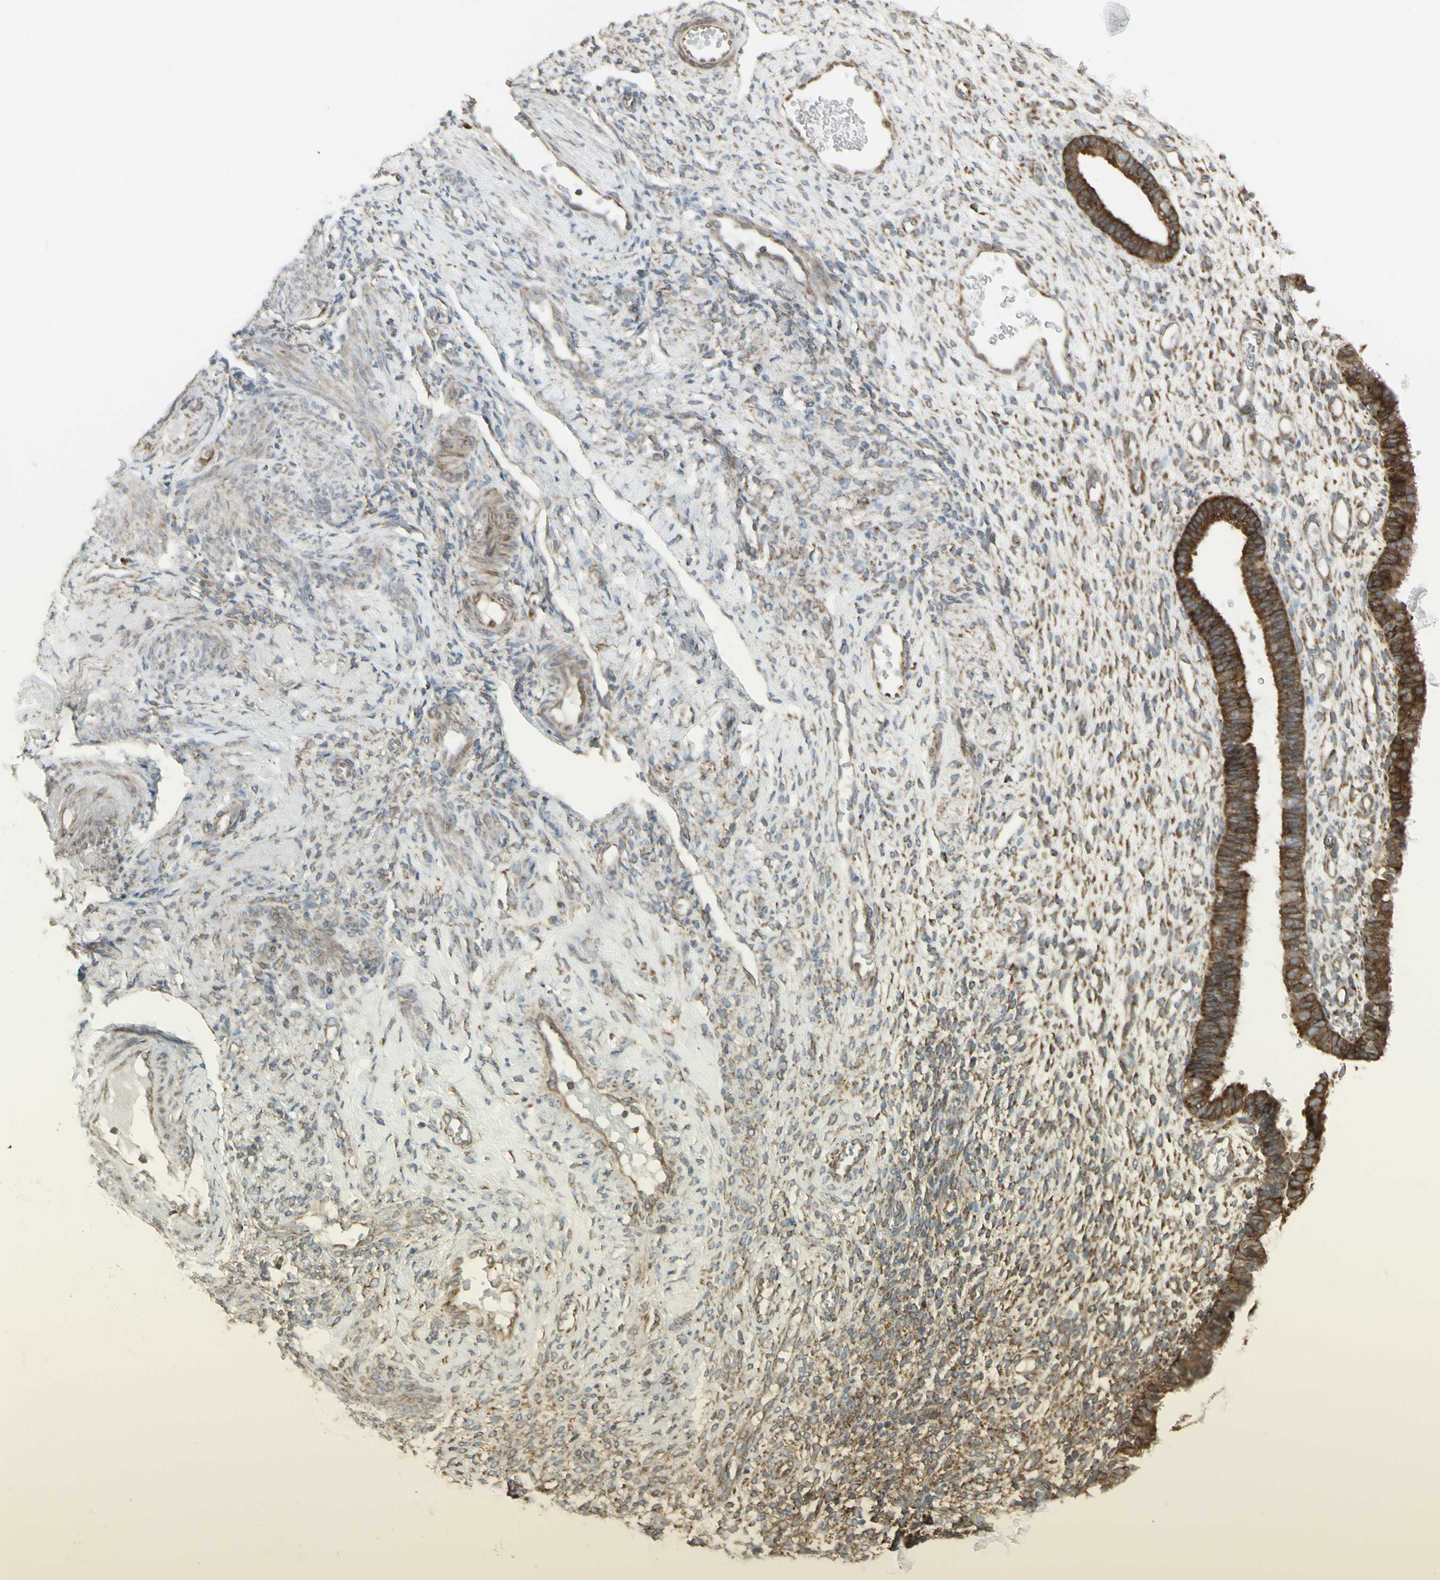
{"staining": {"intensity": "moderate", "quantity": "25%-75%", "location": "cytoplasmic/membranous"}, "tissue": "endometrium", "cell_type": "Cells in endometrial stroma", "image_type": "normal", "snomed": [{"axis": "morphology", "description": "Normal tissue, NOS"}, {"axis": "topography", "description": "Endometrium"}], "caption": "Immunohistochemistry micrograph of benign endometrium: human endometrium stained using immunohistochemistry displays medium levels of moderate protein expression localized specifically in the cytoplasmic/membranous of cells in endometrial stroma, appearing as a cytoplasmic/membranous brown color.", "gene": "FKBP3", "patient": {"sex": "female", "age": 61}}